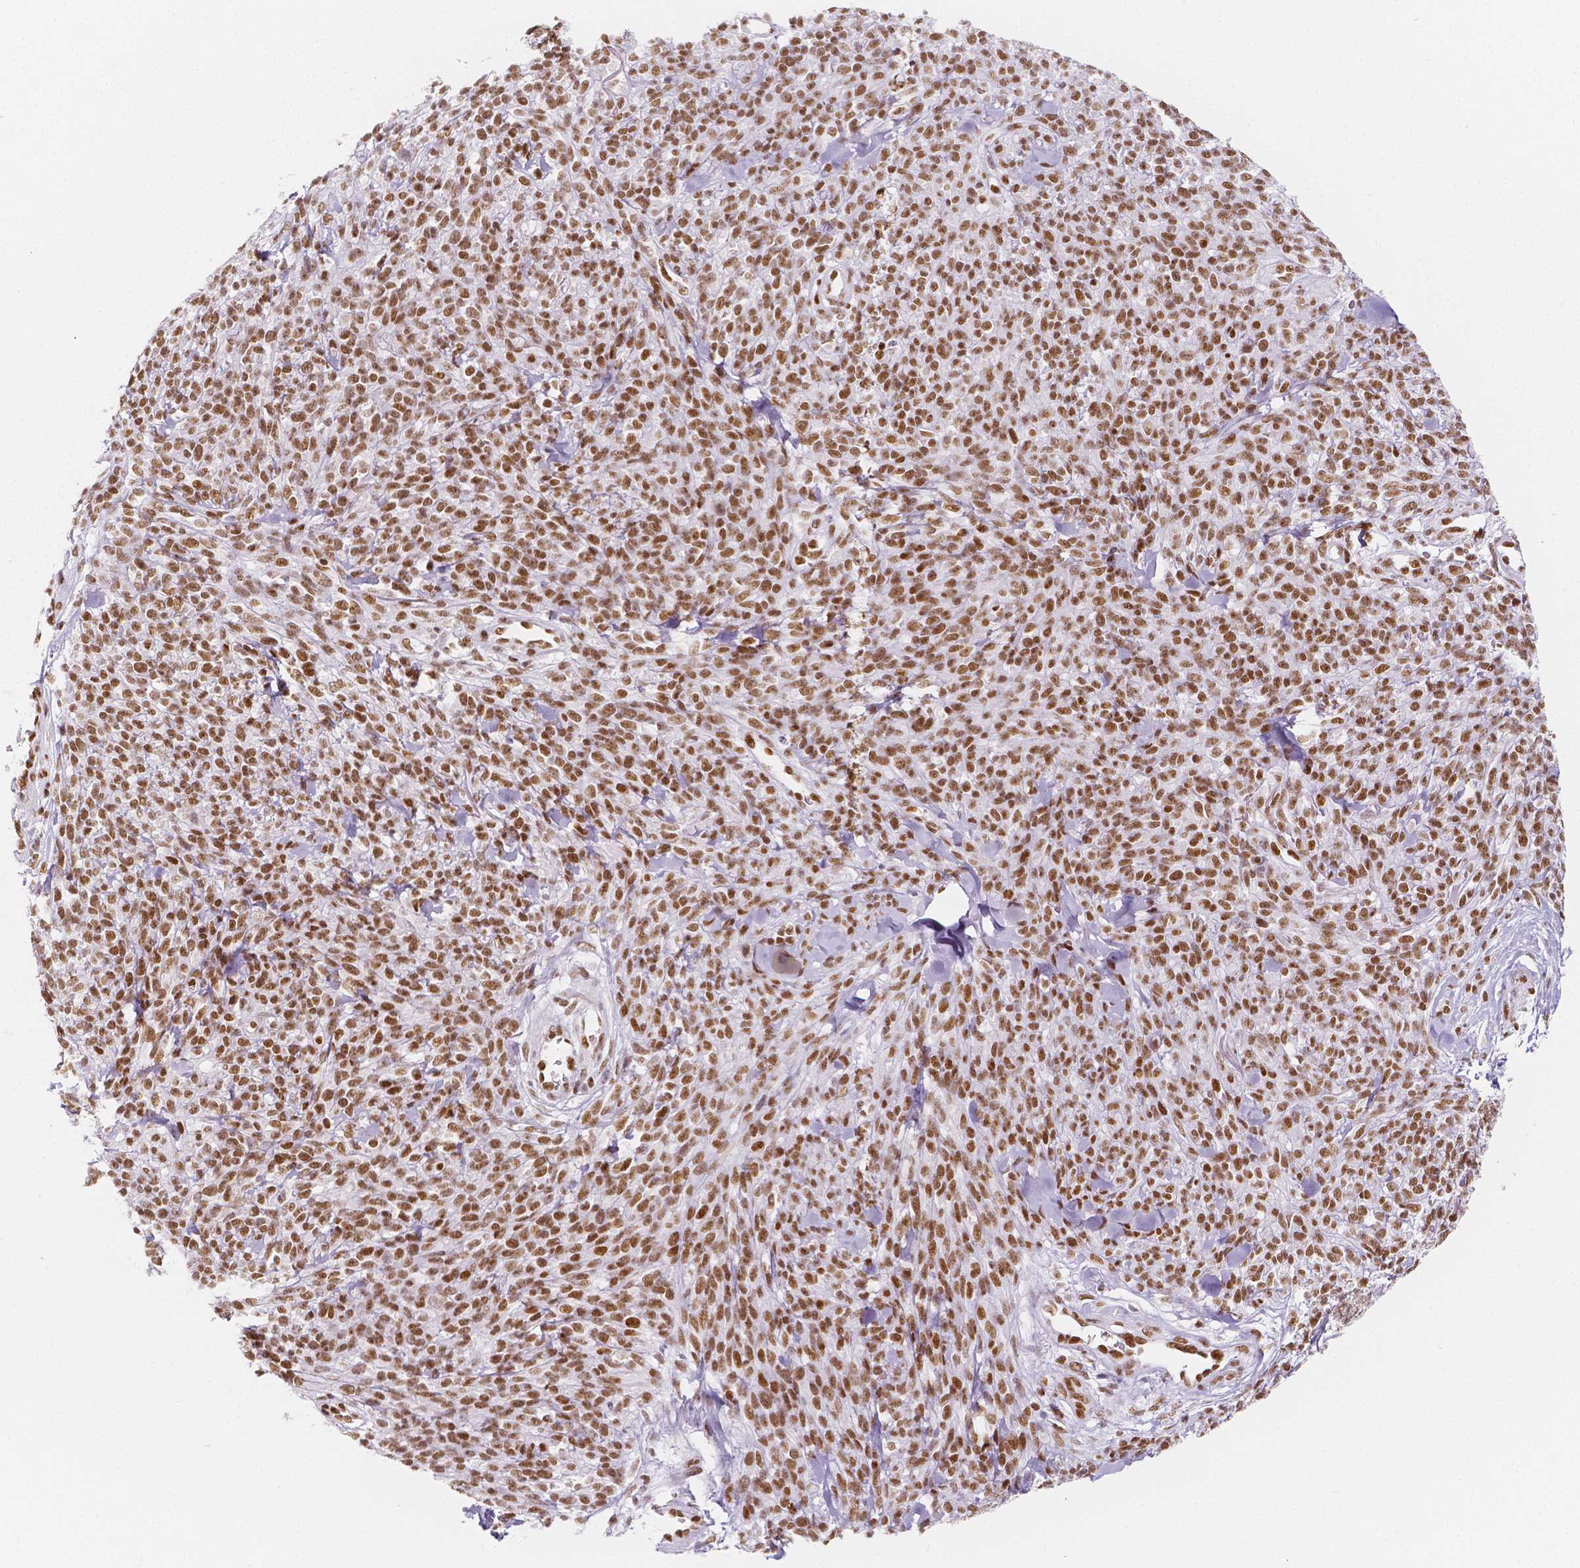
{"staining": {"intensity": "moderate", "quantity": ">75%", "location": "nuclear"}, "tissue": "melanoma", "cell_type": "Tumor cells", "image_type": "cancer", "snomed": [{"axis": "morphology", "description": "Malignant melanoma, NOS"}, {"axis": "topography", "description": "Skin"}, {"axis": "topography", "description": "Skin of trunk"}], "caption": "A medium amount of moderate nuclear positivity is identified in approximately >75% of tumor cells in malignant melanoma tissue.", "gene": "HDAC1", "patient": {"sex": "male", "age": 74}}